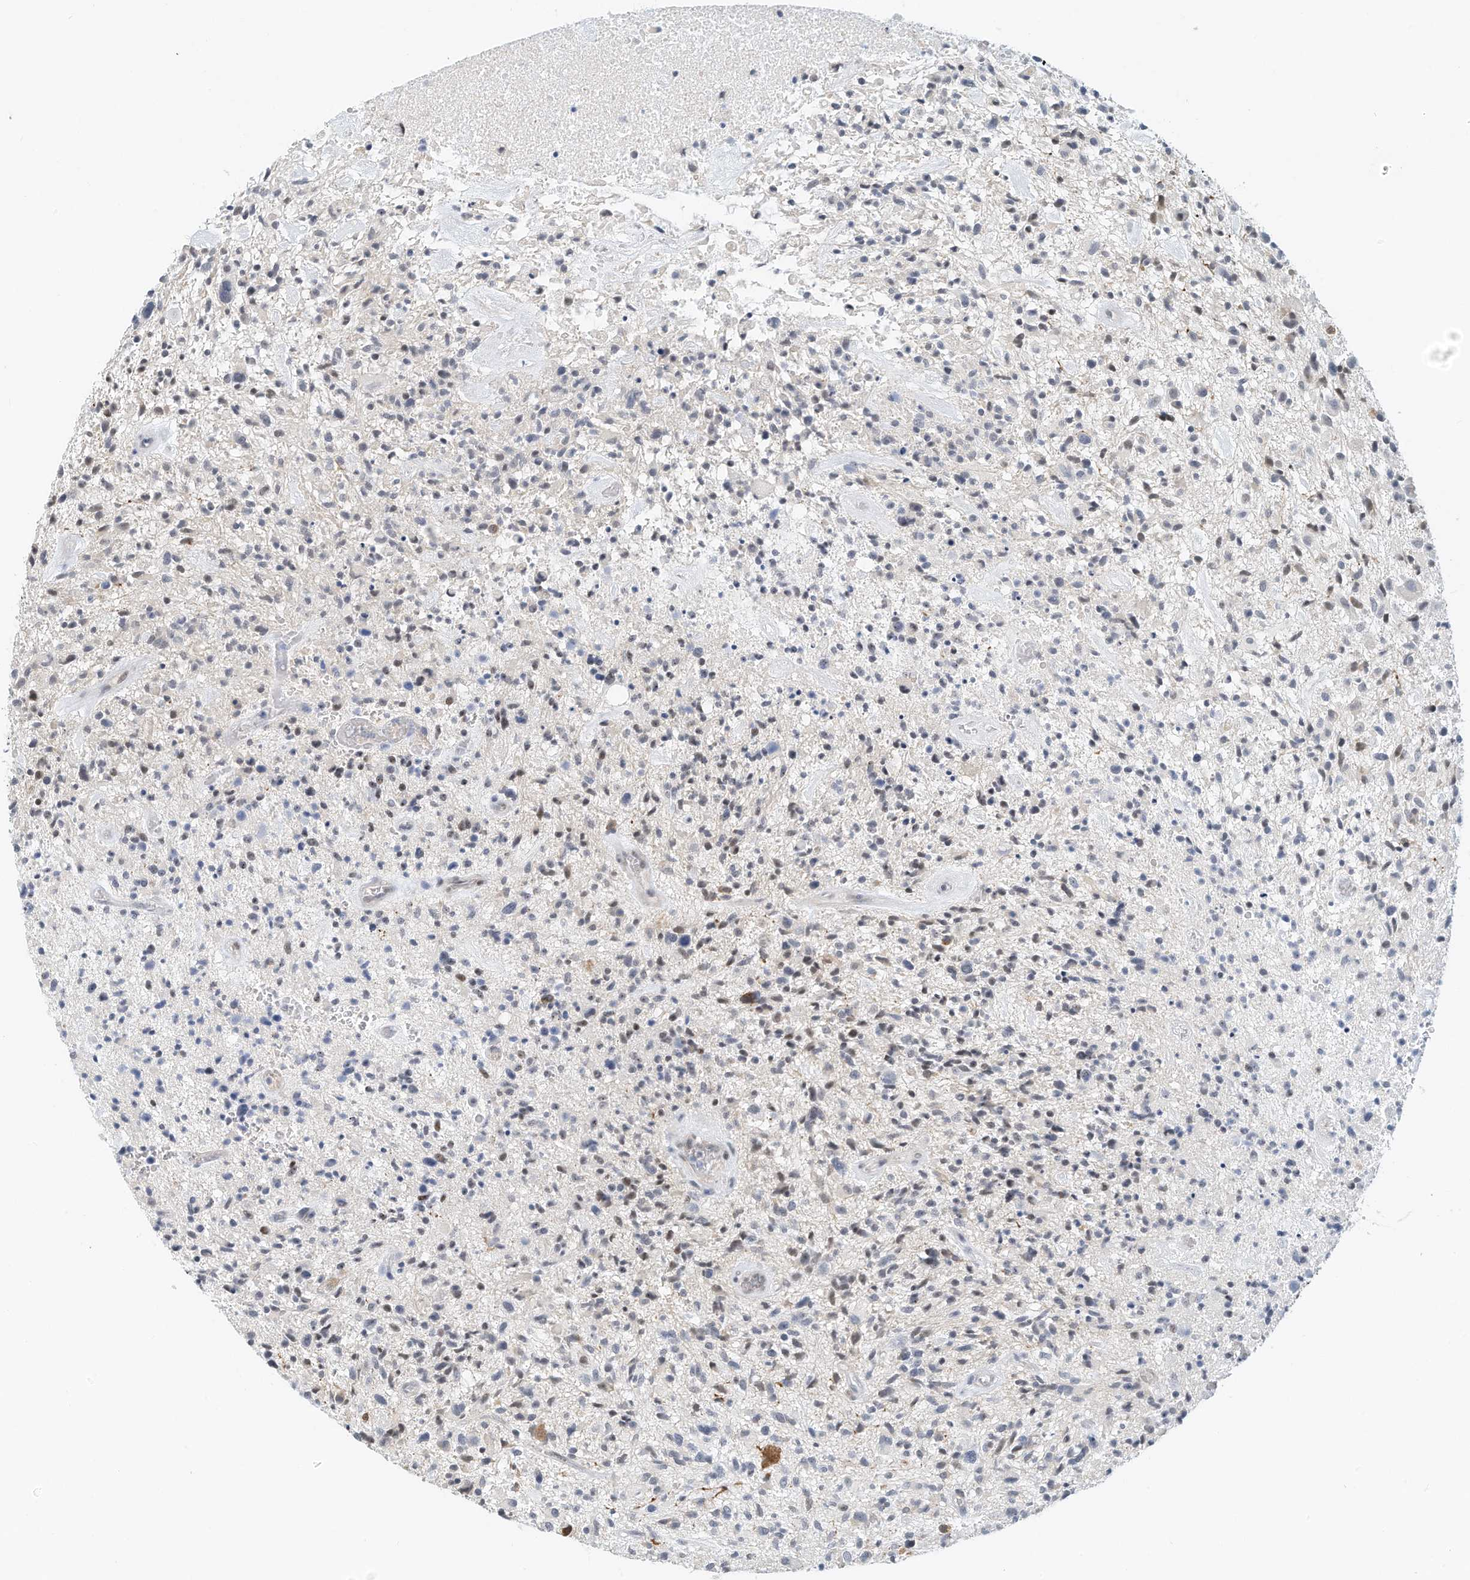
{"staining": {"intensity": "negative", "quantity": "none", "location": "none"}, "tissue": "glioma", "cell_type": "Tumor cells", "image_type": "cancer", "snomed": [{"axis": "morphology", "description": "Glioma, malignant, High grade"}, {"axis": "topography", "description": "Brain"}], "caption": "High magnification brightfield microscopy of glioma stained with DAB (brown) and counterstained with hematoxylin (blue): tumor cells show no significant staining.", "gene": "ARHGAP28", "patient": {"sex": "male", "age": 47}}